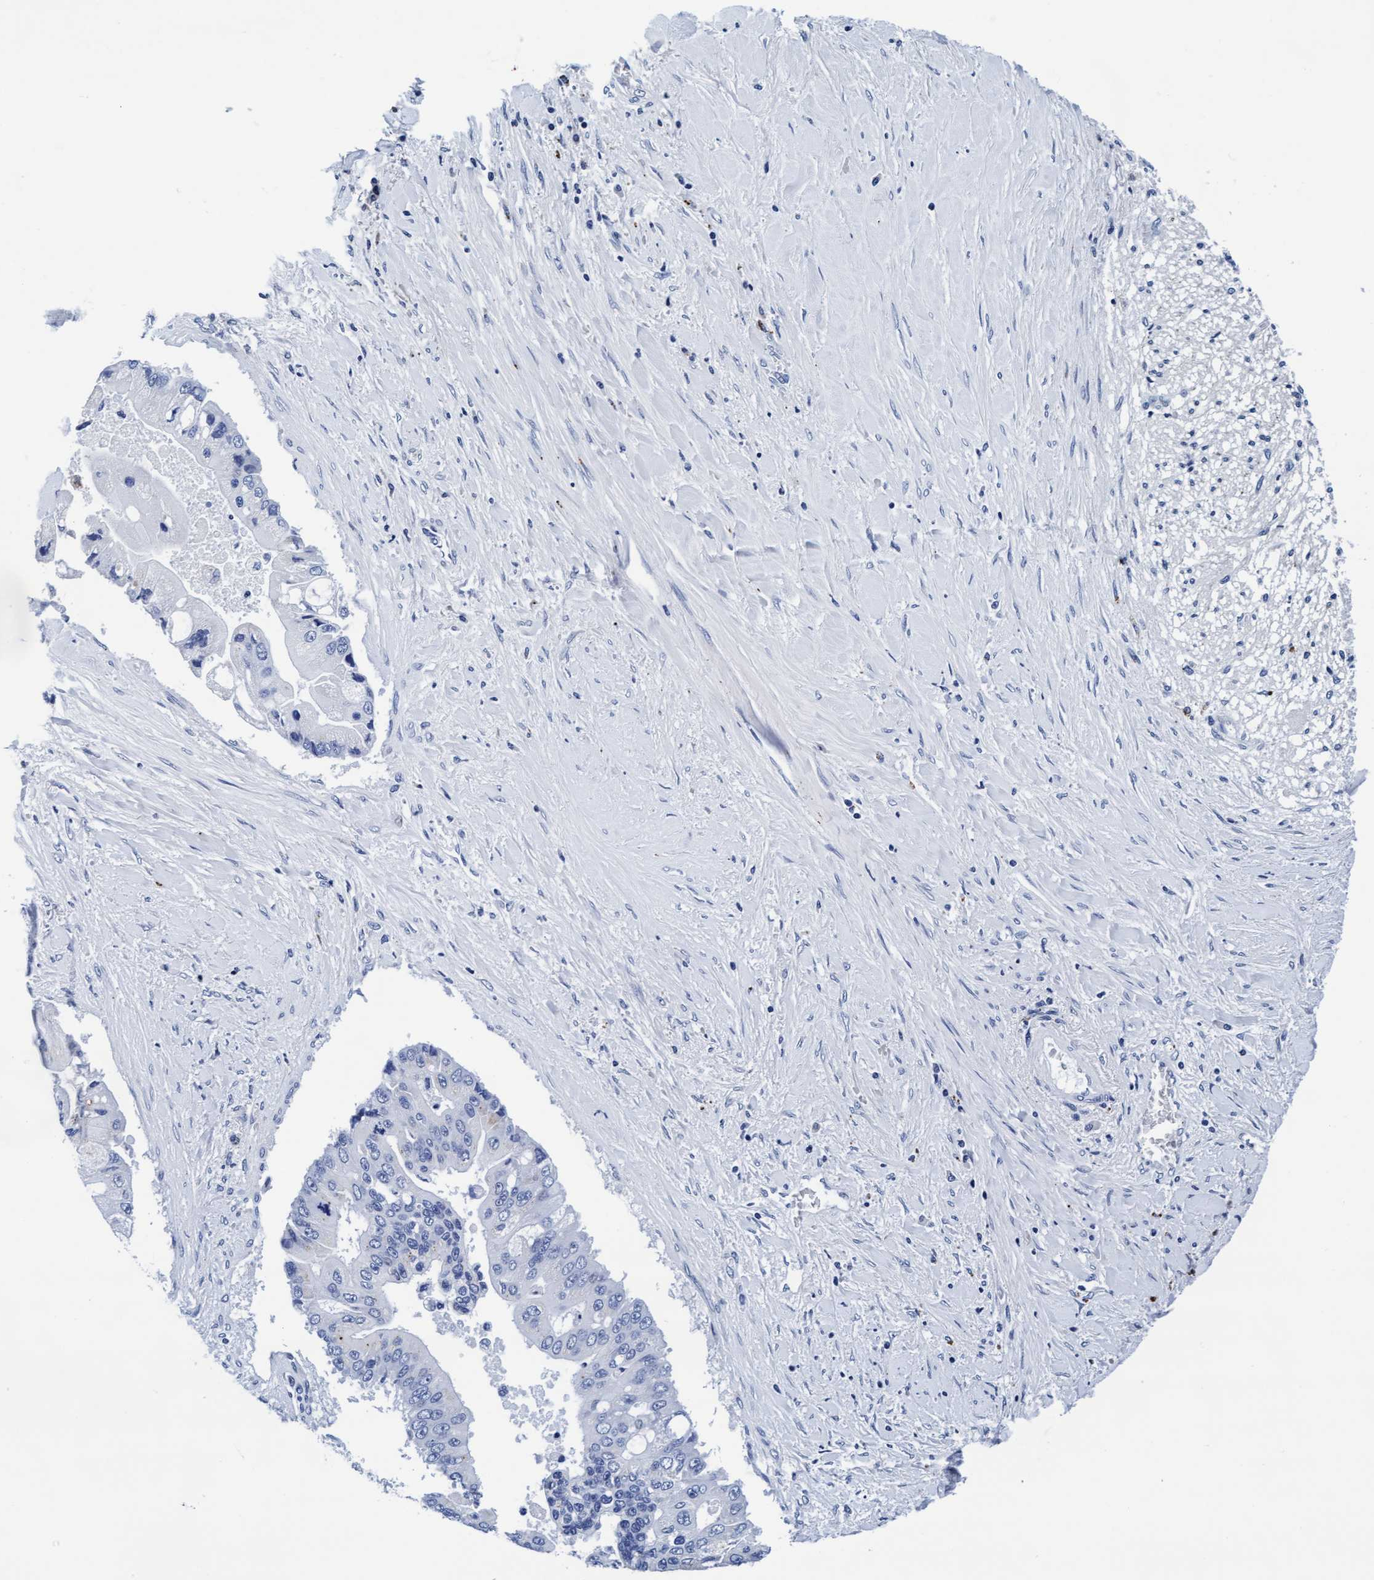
{"staining": {"intensity": "negative", "quantity": "none", "location": "none"}, "tissue": "liver cancer", "cell_type": "Tumor cells", "image_type": "cancer", "snomed": [{"axis": "morphology", "description": "Cholangiocarcinoma"}, {"axis": "topography", "description": "Liver"}], "caption": "IHC photomicrograph of human liver cancer stained for a protein (brown), which exhibits no staining in tumor cells. (DAB immunohistochemistry (IHC) with hematoxylin counter stain).", "gene": "ARSG", "patient": {"sex": "male", "age": 50}}